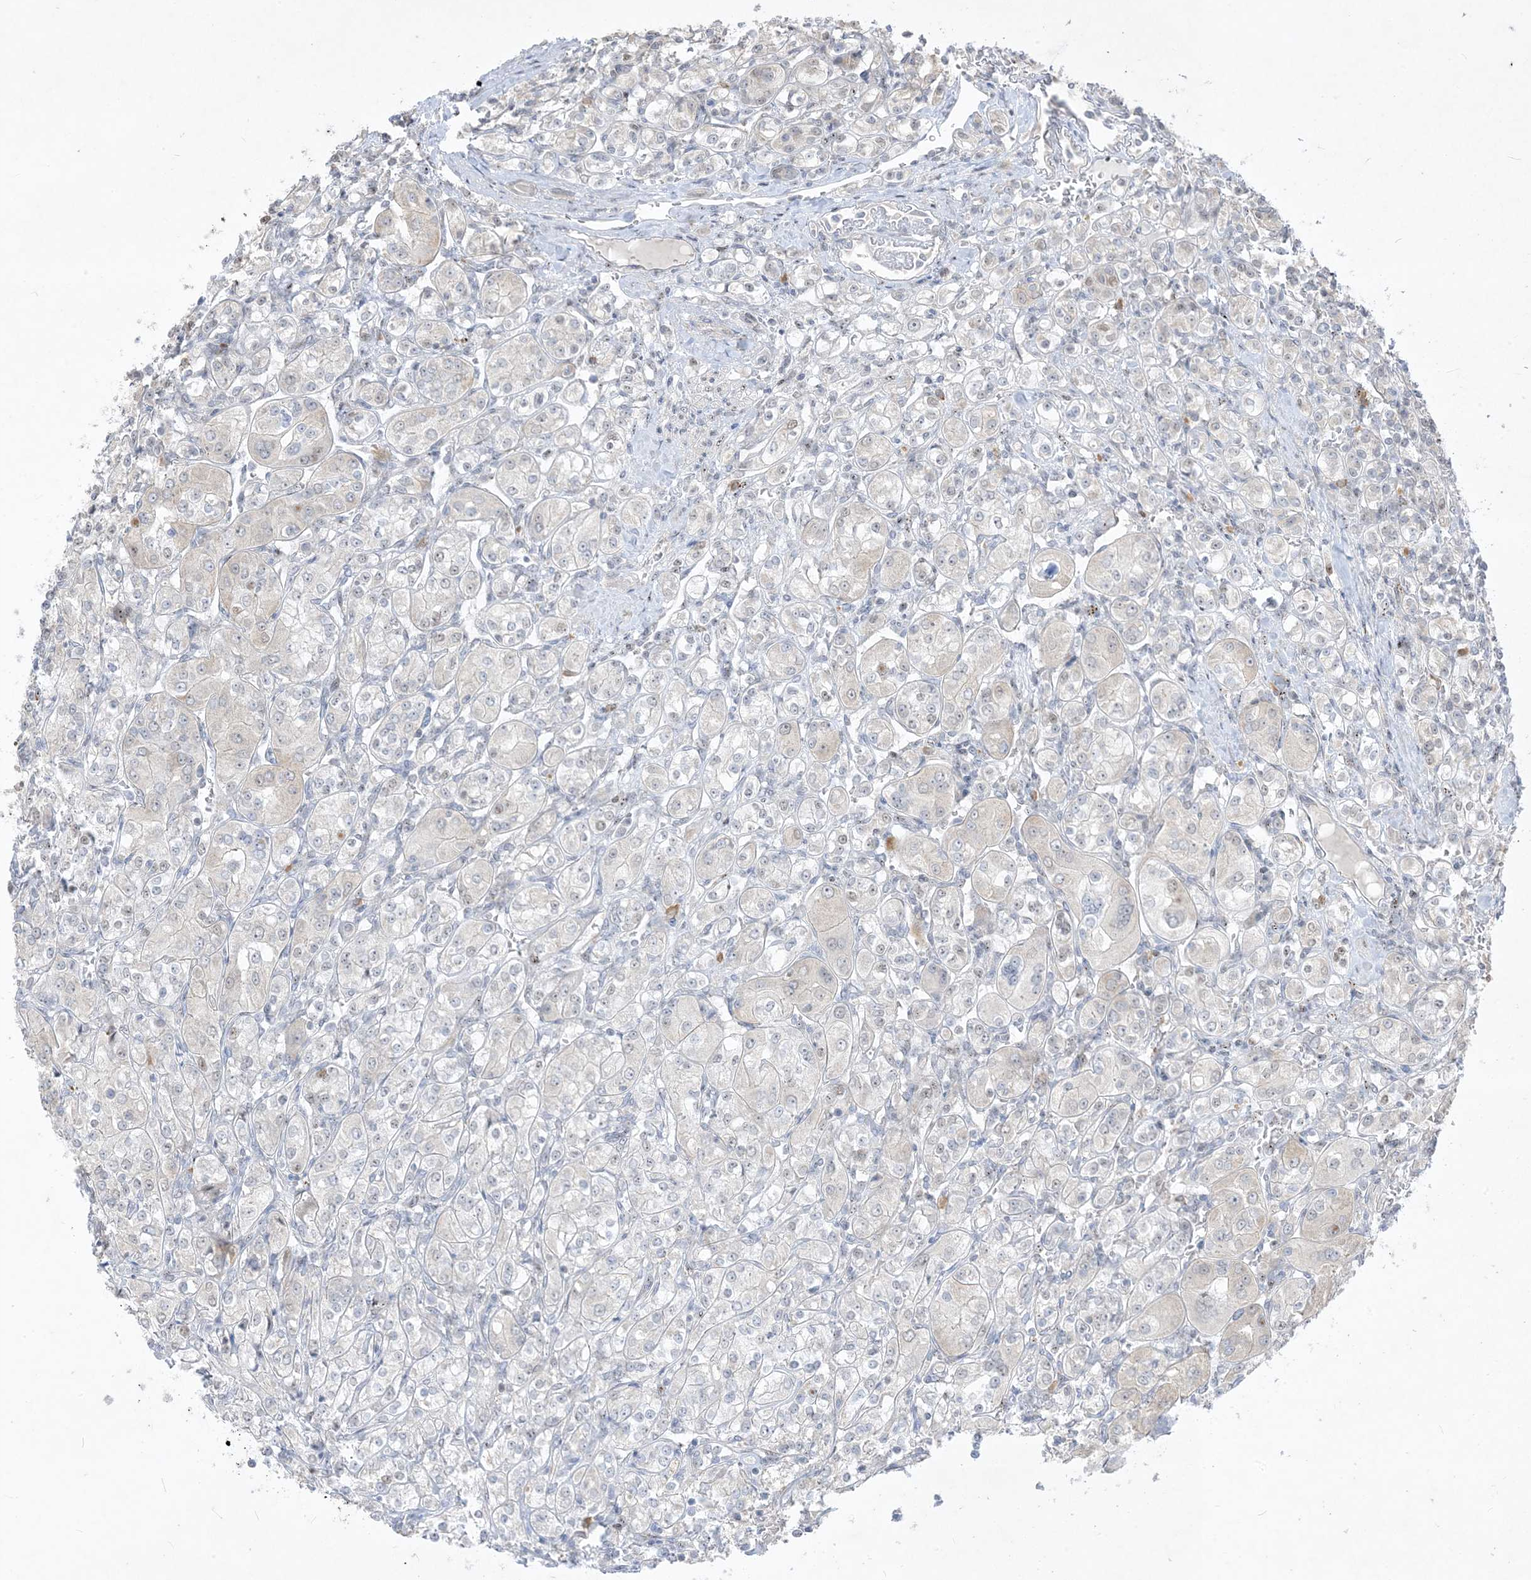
{"staining": {"intensity": "negative", "quantity": "none", "location": "none"}, "tissue": "renal cancer", "cell_type": "Tumor cells", "image_type": "cancer", "snomed": [{"axis": "morphology", "description": "Adenocarcinoma, NOS"}, {"axis": "topography", "description": "Kidney"}], "caption": "The immunohistochemistry histopathology image has no significant staining in tumor cells of adenocarcinoma (renal) tissue.", "gene": "BHLHE40", "patient": {"sex": "male", "age": 77}}